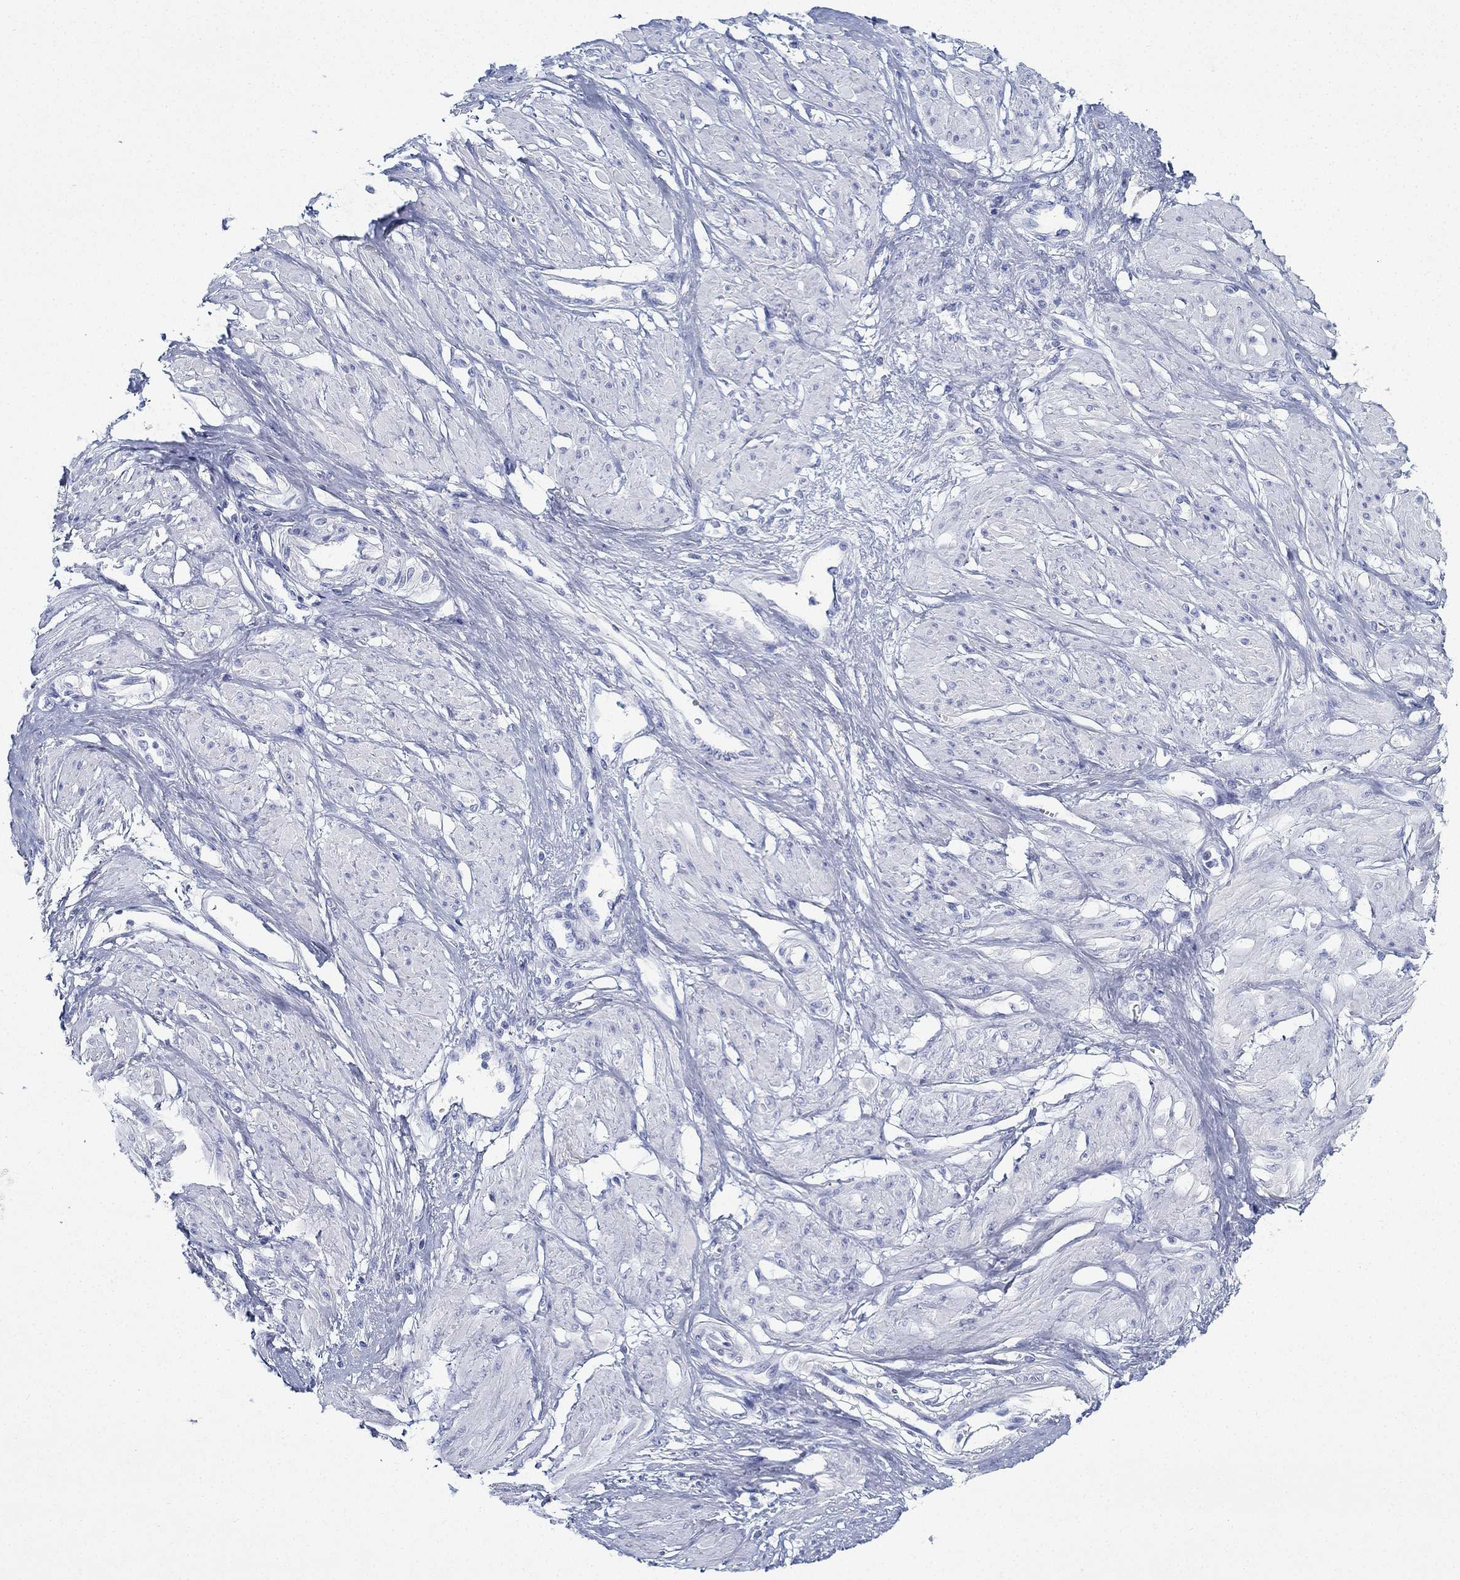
{"staining": {"intensity": "negative", "quantity": "none", "location": "none"}, "tissue": "smooth muscle", "cell_type": "Smooth muscle cells", "image_type": "normal", "snomed": [{"axis": "morphology", "description": "Normal tissue, NOS"}, {"axis": "topography", "description": "Smooth muscle"}, {"axis": "topography", "description": "Uterus"}], "caption": "Smooth muscle cells are negative for protein expression in benign human smooth muscle. (DAB immunohistochemistry, high magnification).", "gene": "PAX9", "patient": {"sex": "female", "age": 39}}